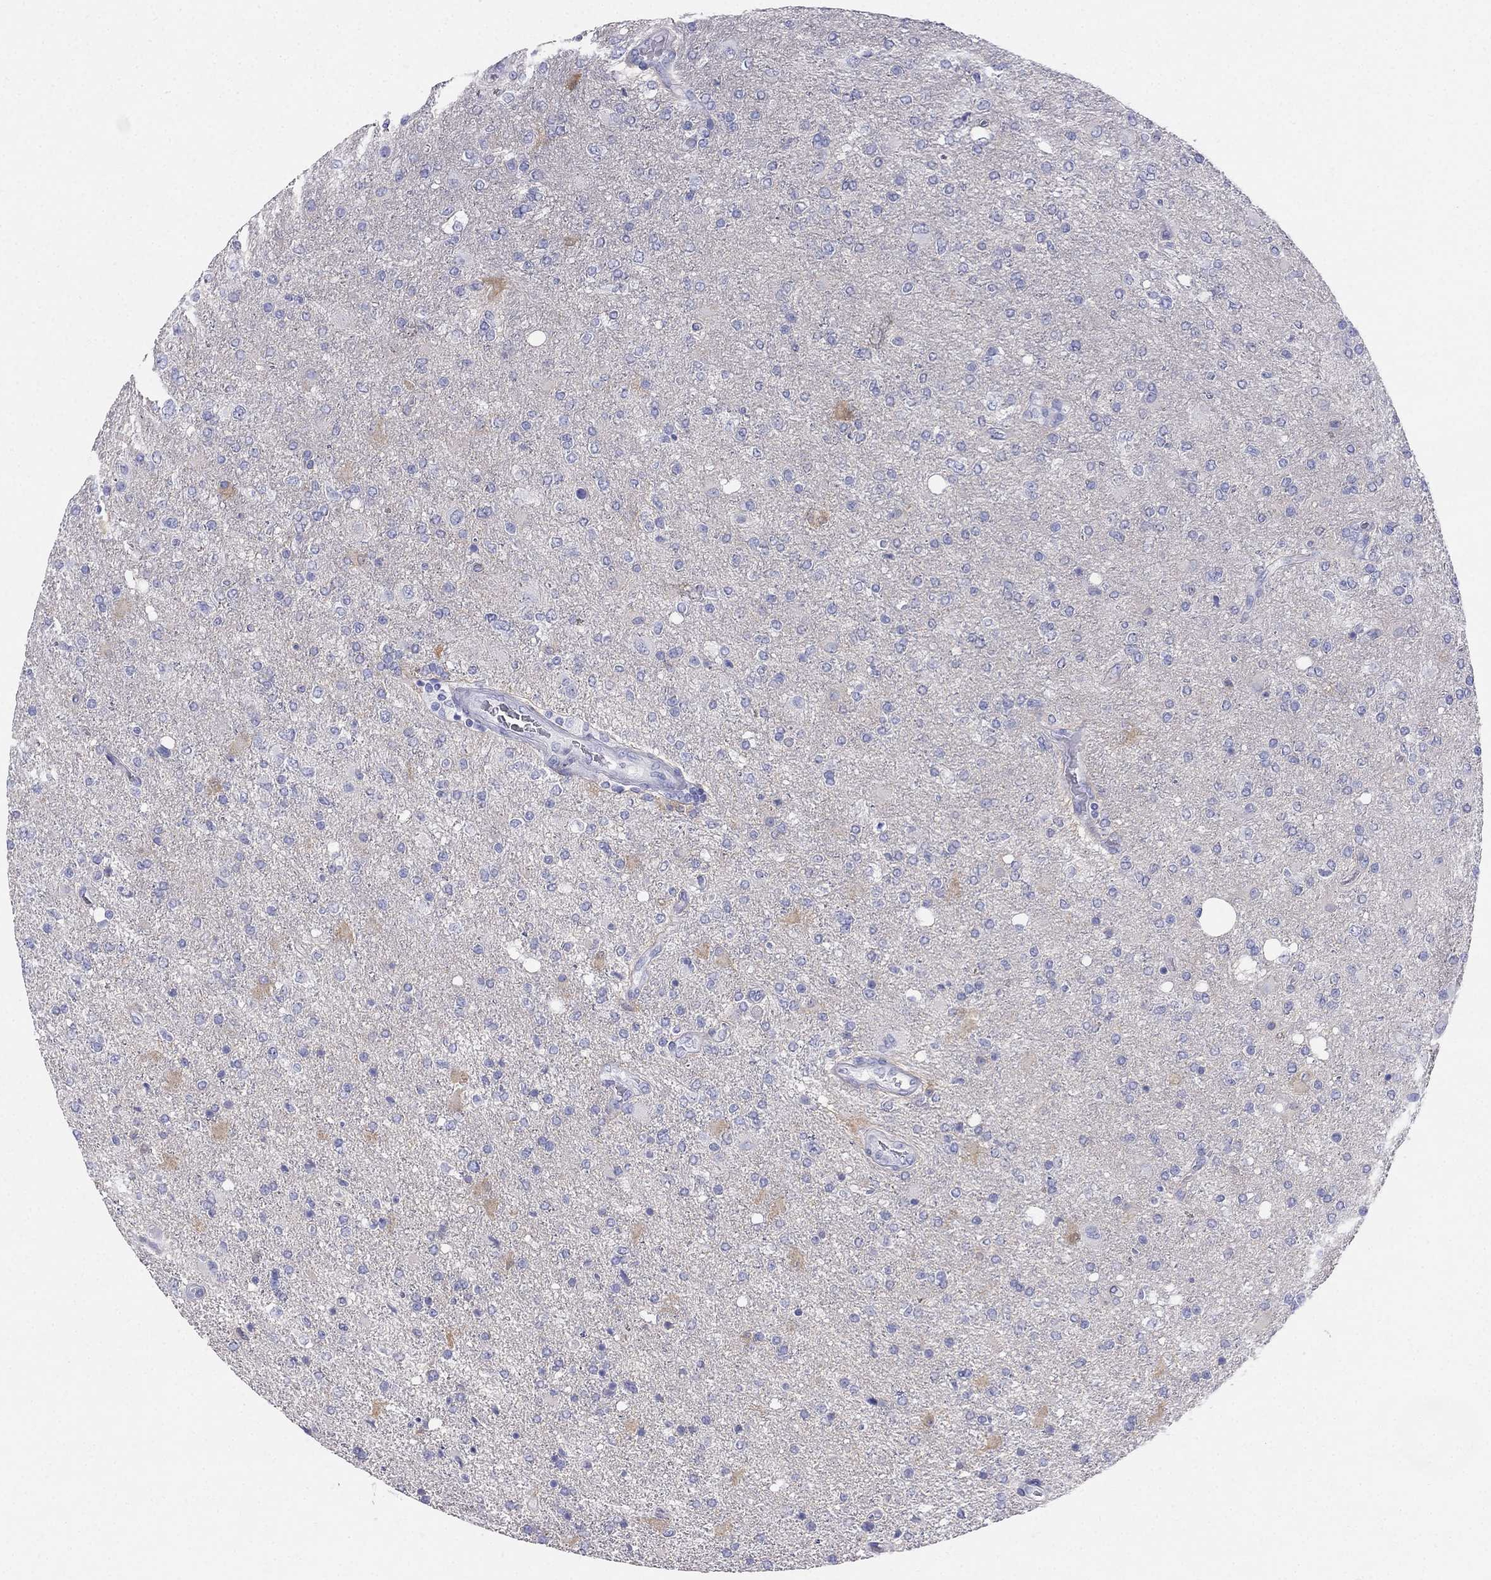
{"staining": {"intensity": "negative", "quantity": "none", "location": "none"}, "tissue": "glioma", "cell_type": "Tumor cells", "image_type": "cancer", "snomed": [{"axis": "morphology", "description": "Glioma, malignant, High grade"}, {"axis": "topography", "description": "Cerebral cortex"}], "caption": "An immunohistochemistry (IHC) micrograph of glioma is shown. There is no staining in tumor cells of glioma. Brightfield microscopy of immunohistochemistry stained with DAB (3,3'-diaminobenzidine) (brown) and hematoxylin (blue), captured at high magnification.", "gene": "RFLNA", "patient": {"sex": "male", "age": 70}}